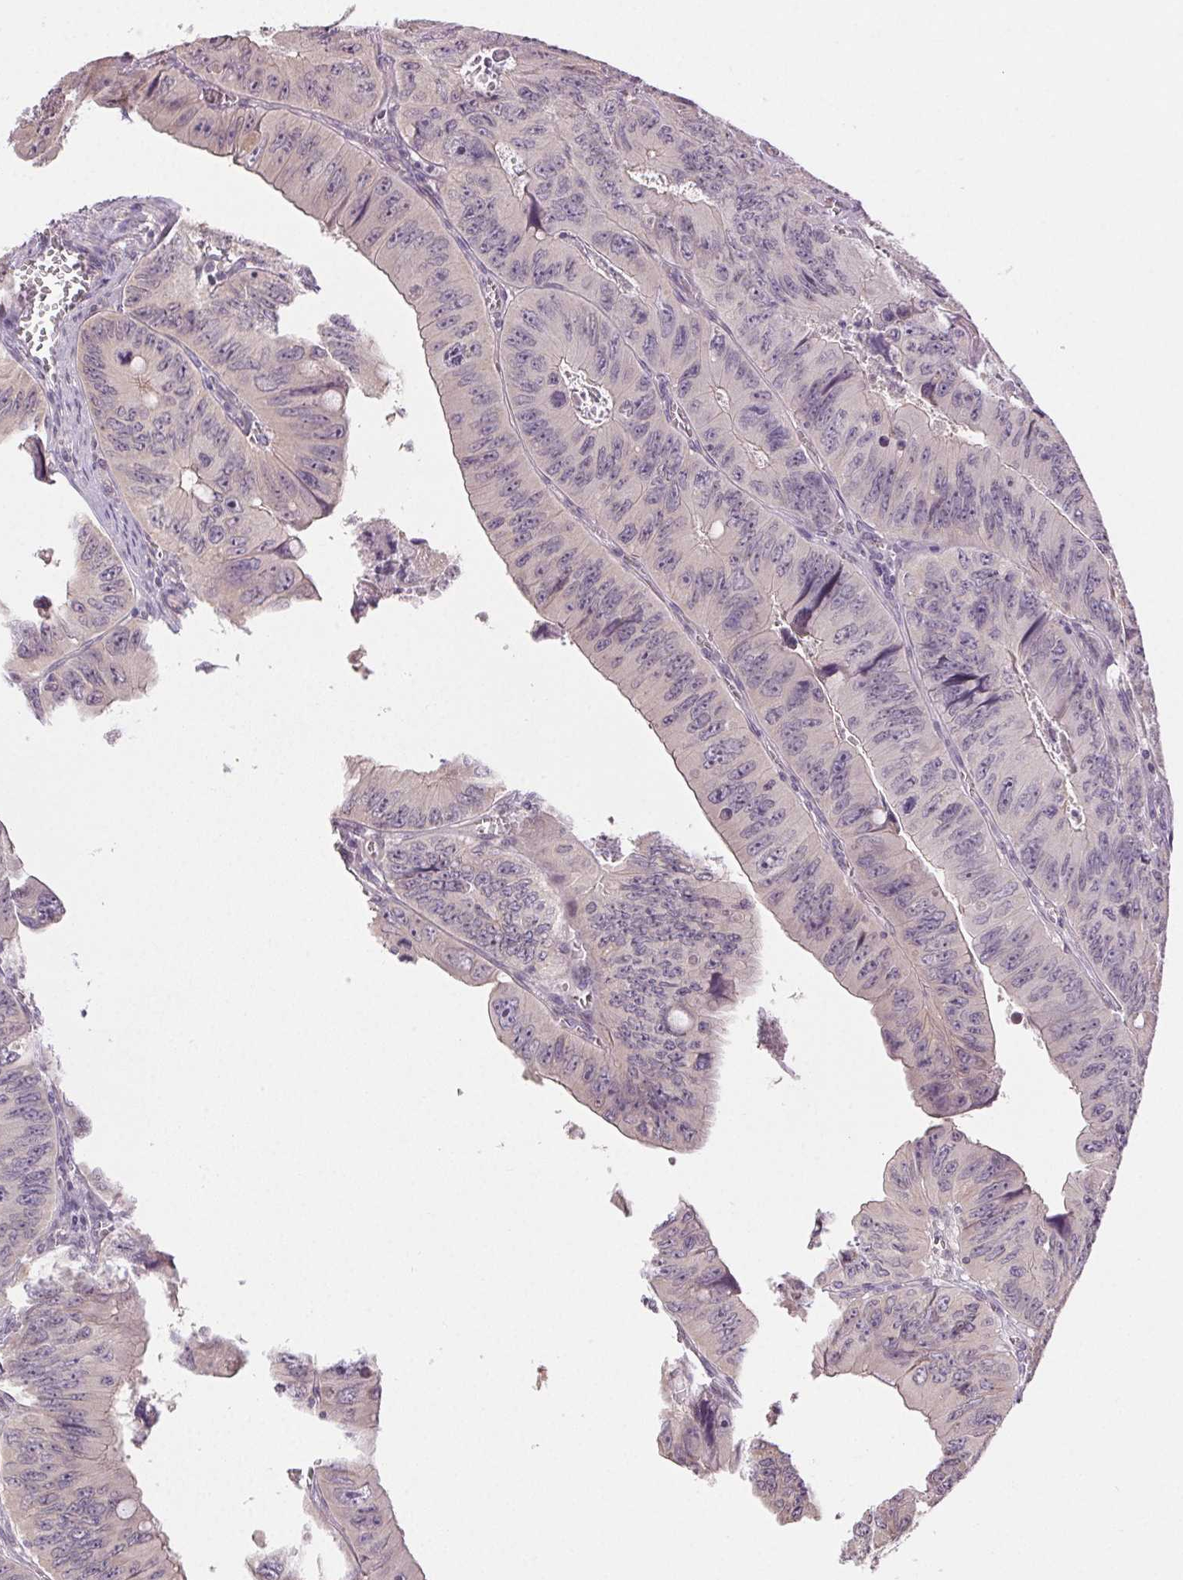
{"staining": {"intensity": "negative", "quantity": "none", "location": "none"}, "tissue": "colorectal cancer", "cell_type": "Tumor cells", "image_type": "cancer", "snomed": [{"axis": "morphology", "description": "Adenocarcinoma, NOS"}, {"axis": "topography", "description": "Colon"}], "caption": "IHC of human colorectal adenocarcinoma displays no positivity in tumor cells. (Immunohistochemistry (ihc), brightfield microscopy, high magnification).", "gene": "ATP1B3", "patient": {"sex": "female", "age": 84}}